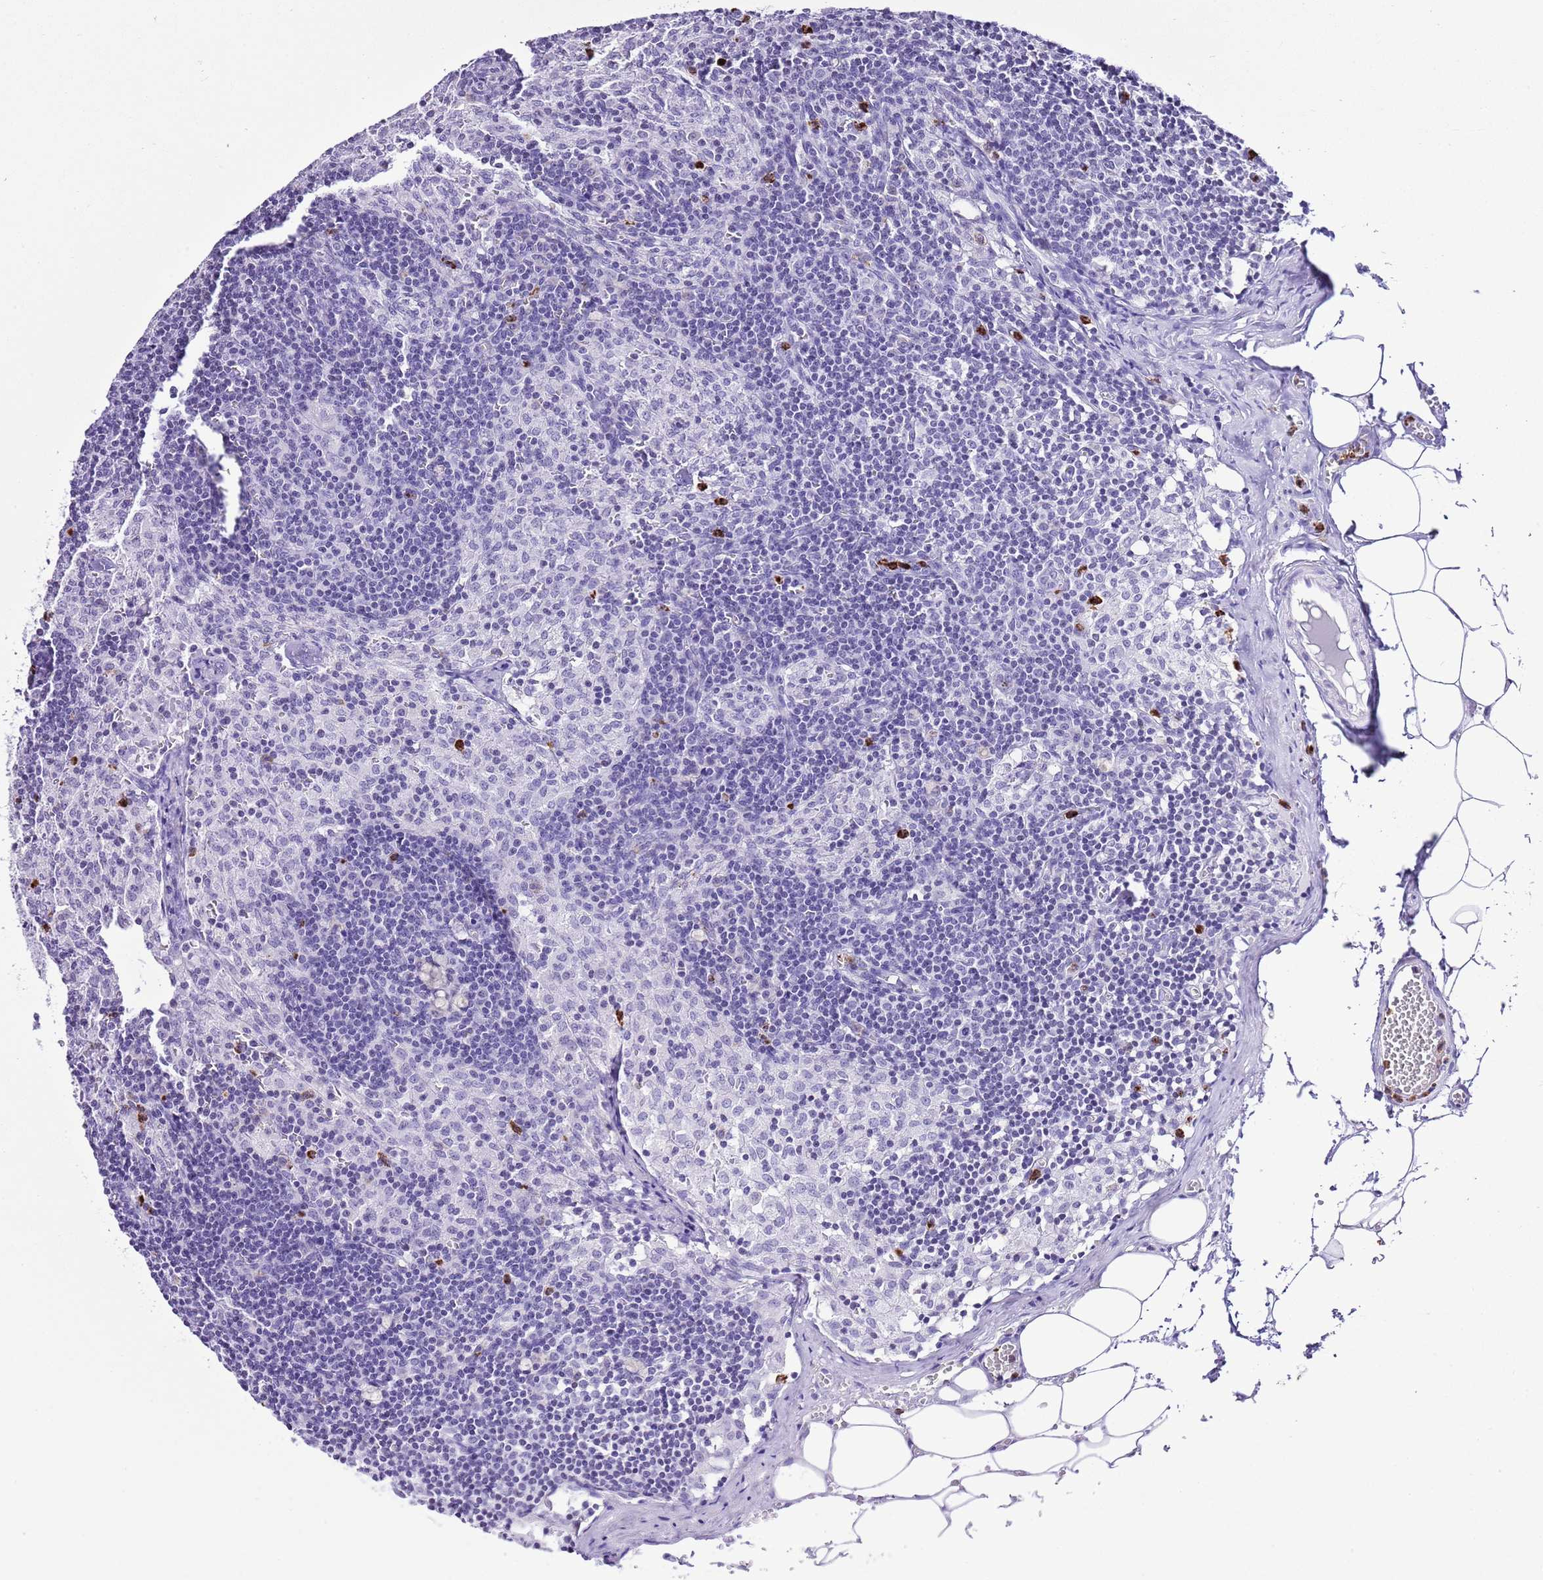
{"staining": {"intensity": "negative", "quantity": "none", "location": "none"}, "tissue": "lymph node", "cell_type": "Germinal center cells", "image_type": "normal", "snomed": [{"axis": "morphology", "description": "Normal tissue, NOS"}, {"axis": "topography", "description": "Lymph node"}], "caption": "Immunohistochemical staining of unremarkable lymph node displays no significant positivity in germinal center cells. Brightfield microscopy of immunohistochemistry stained with DAB (3,3'-diaminobenzidine) (brown) and hematoxylin (blue), captured at high magnification.", "gene": "PRR15", "patient": {"sex": "female", "age": 42}}